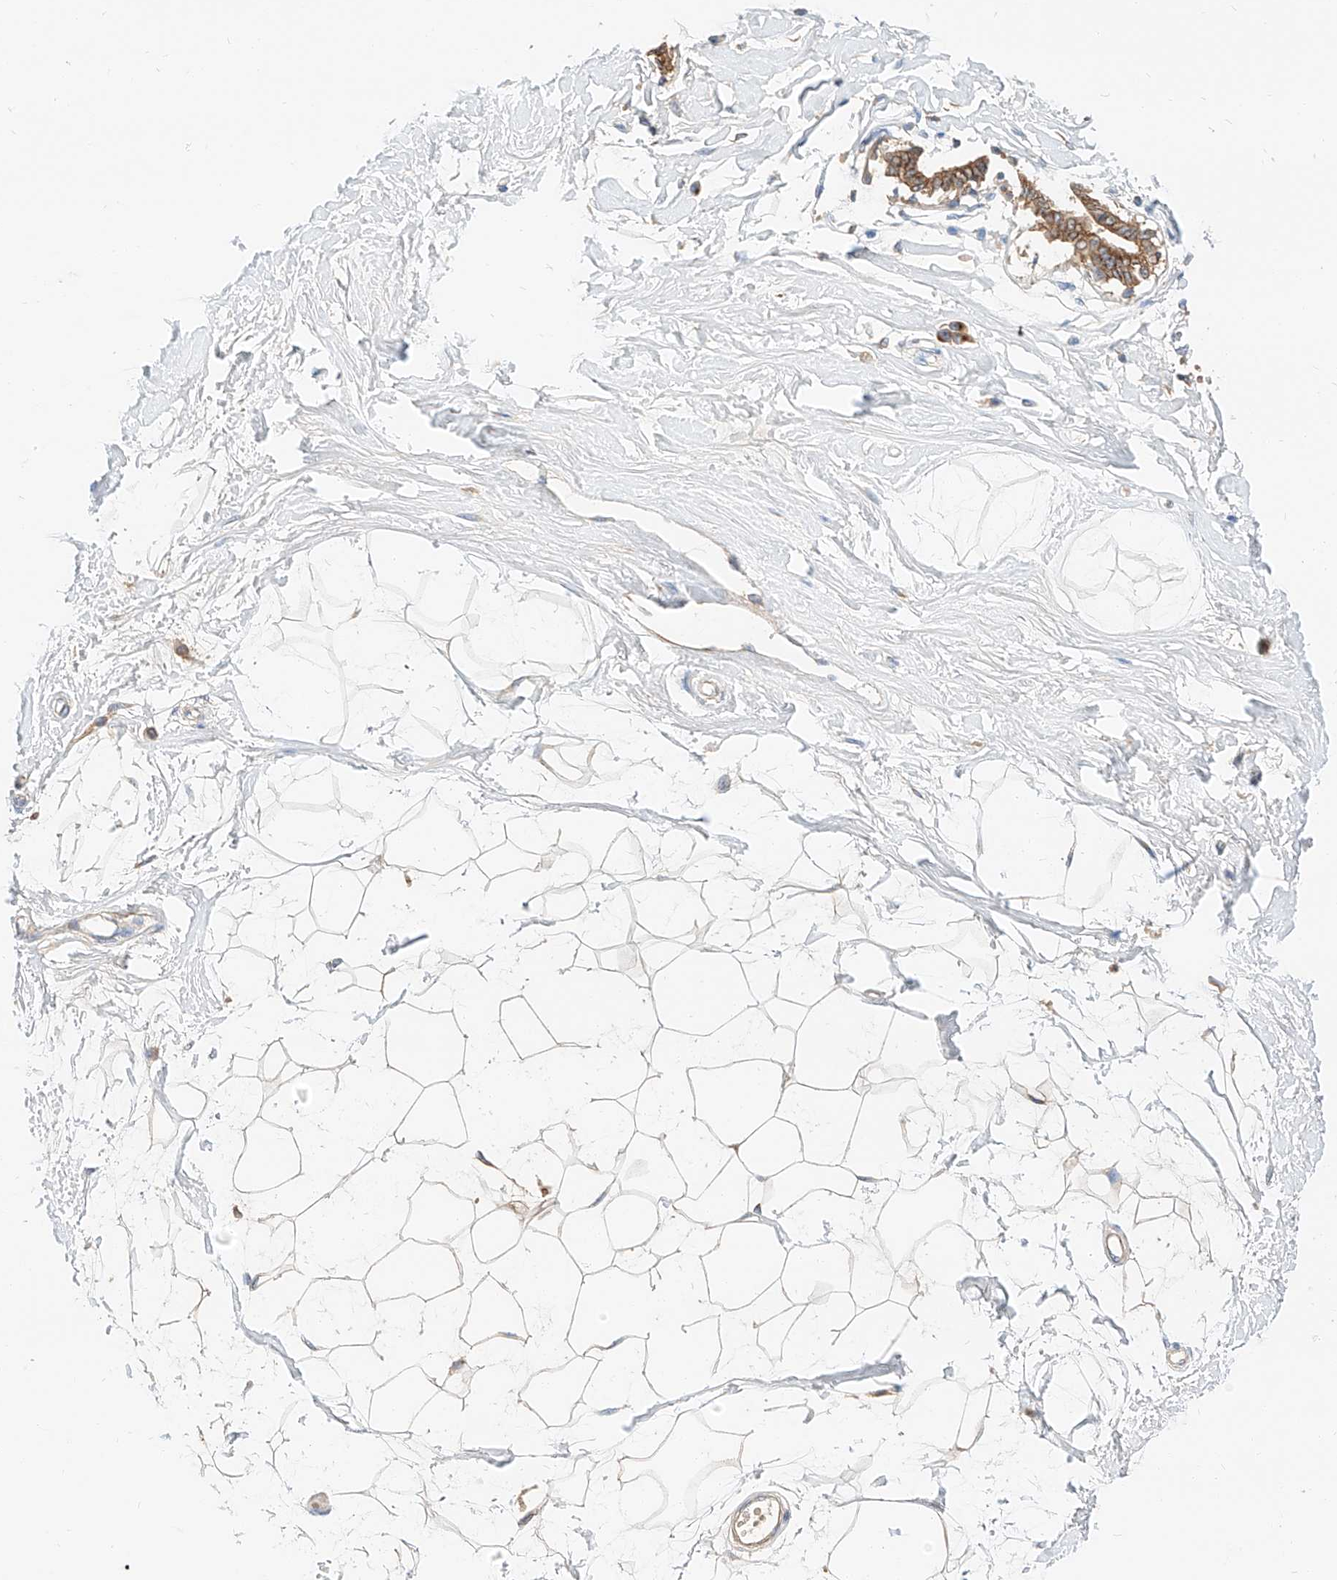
{"staining": {"intensity": "negative", "quantity": "none", "location": "none"}, "tissue": "breast", "cell_type": "Adipocytes", "image_type": "normal", "snomed": [{"axis": "morphology", "description": "Normal tissue, NOS"}, {"axis": "topography", "description": "Breast"}], "caption": "Immunohistochemical staining of benign breast displays no significant expression in adipocytes.", "gene": "MAP7", "patient": {"sex": "female", "age": 45}}